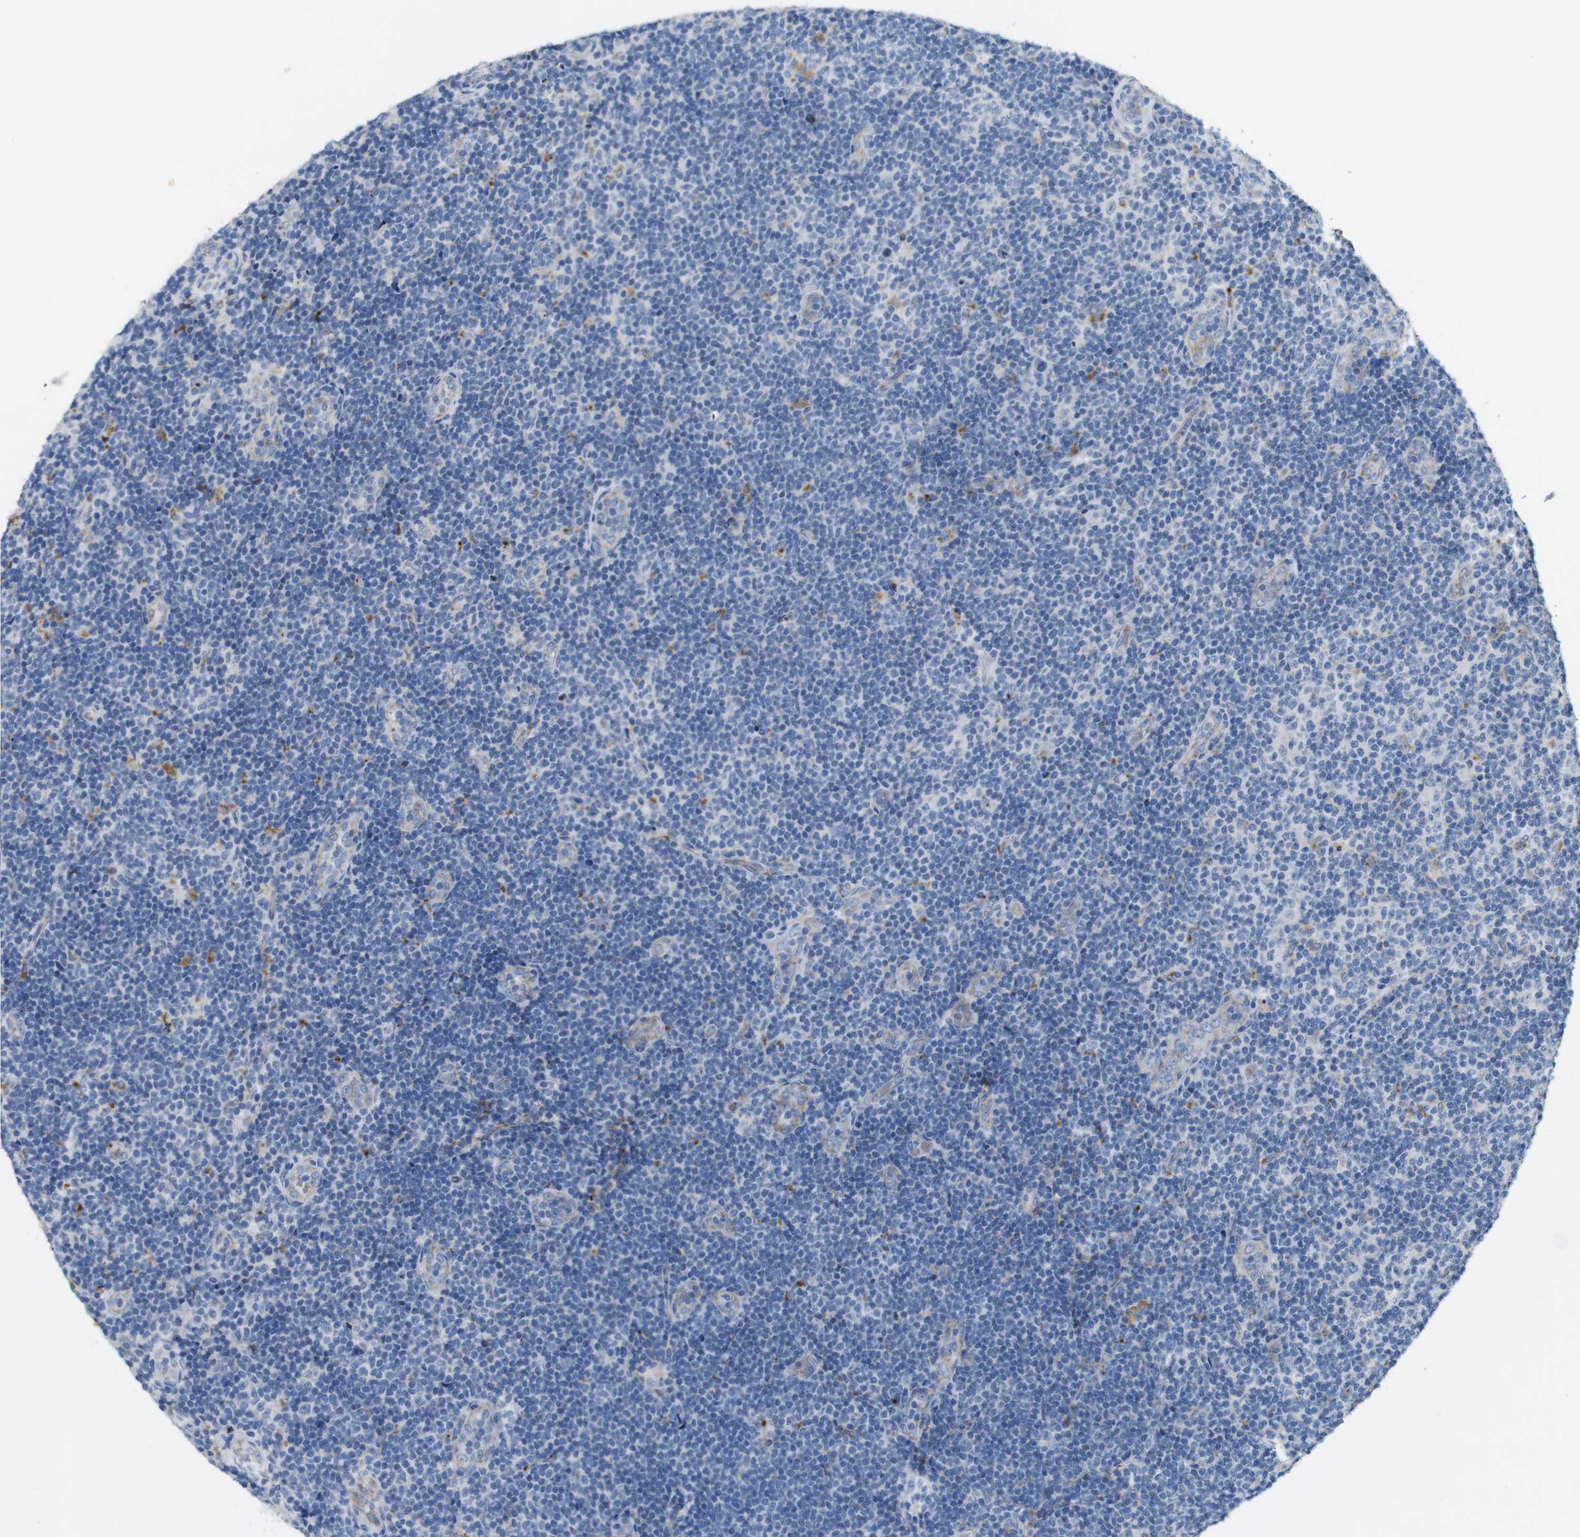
{"staining": {"intensity": "negative", "quantity": "none", "location": "none"}, "tissue": "lymphoma", "cell_type": "Tumor cells", "image_type": "cancer", "snomed": [{"axis": "morphology", "description": "Malignant lymphoma, non-Hodgkin's type, Low grade"}, {"axis": "topography", "description": "Lymph node"}], "caption": "A histopathology image of lymphoma stained for a protein displays no brown staining in tumor cells.", "gene": "NHLRC3", "patient": {"sex": "male", "age": 83}}